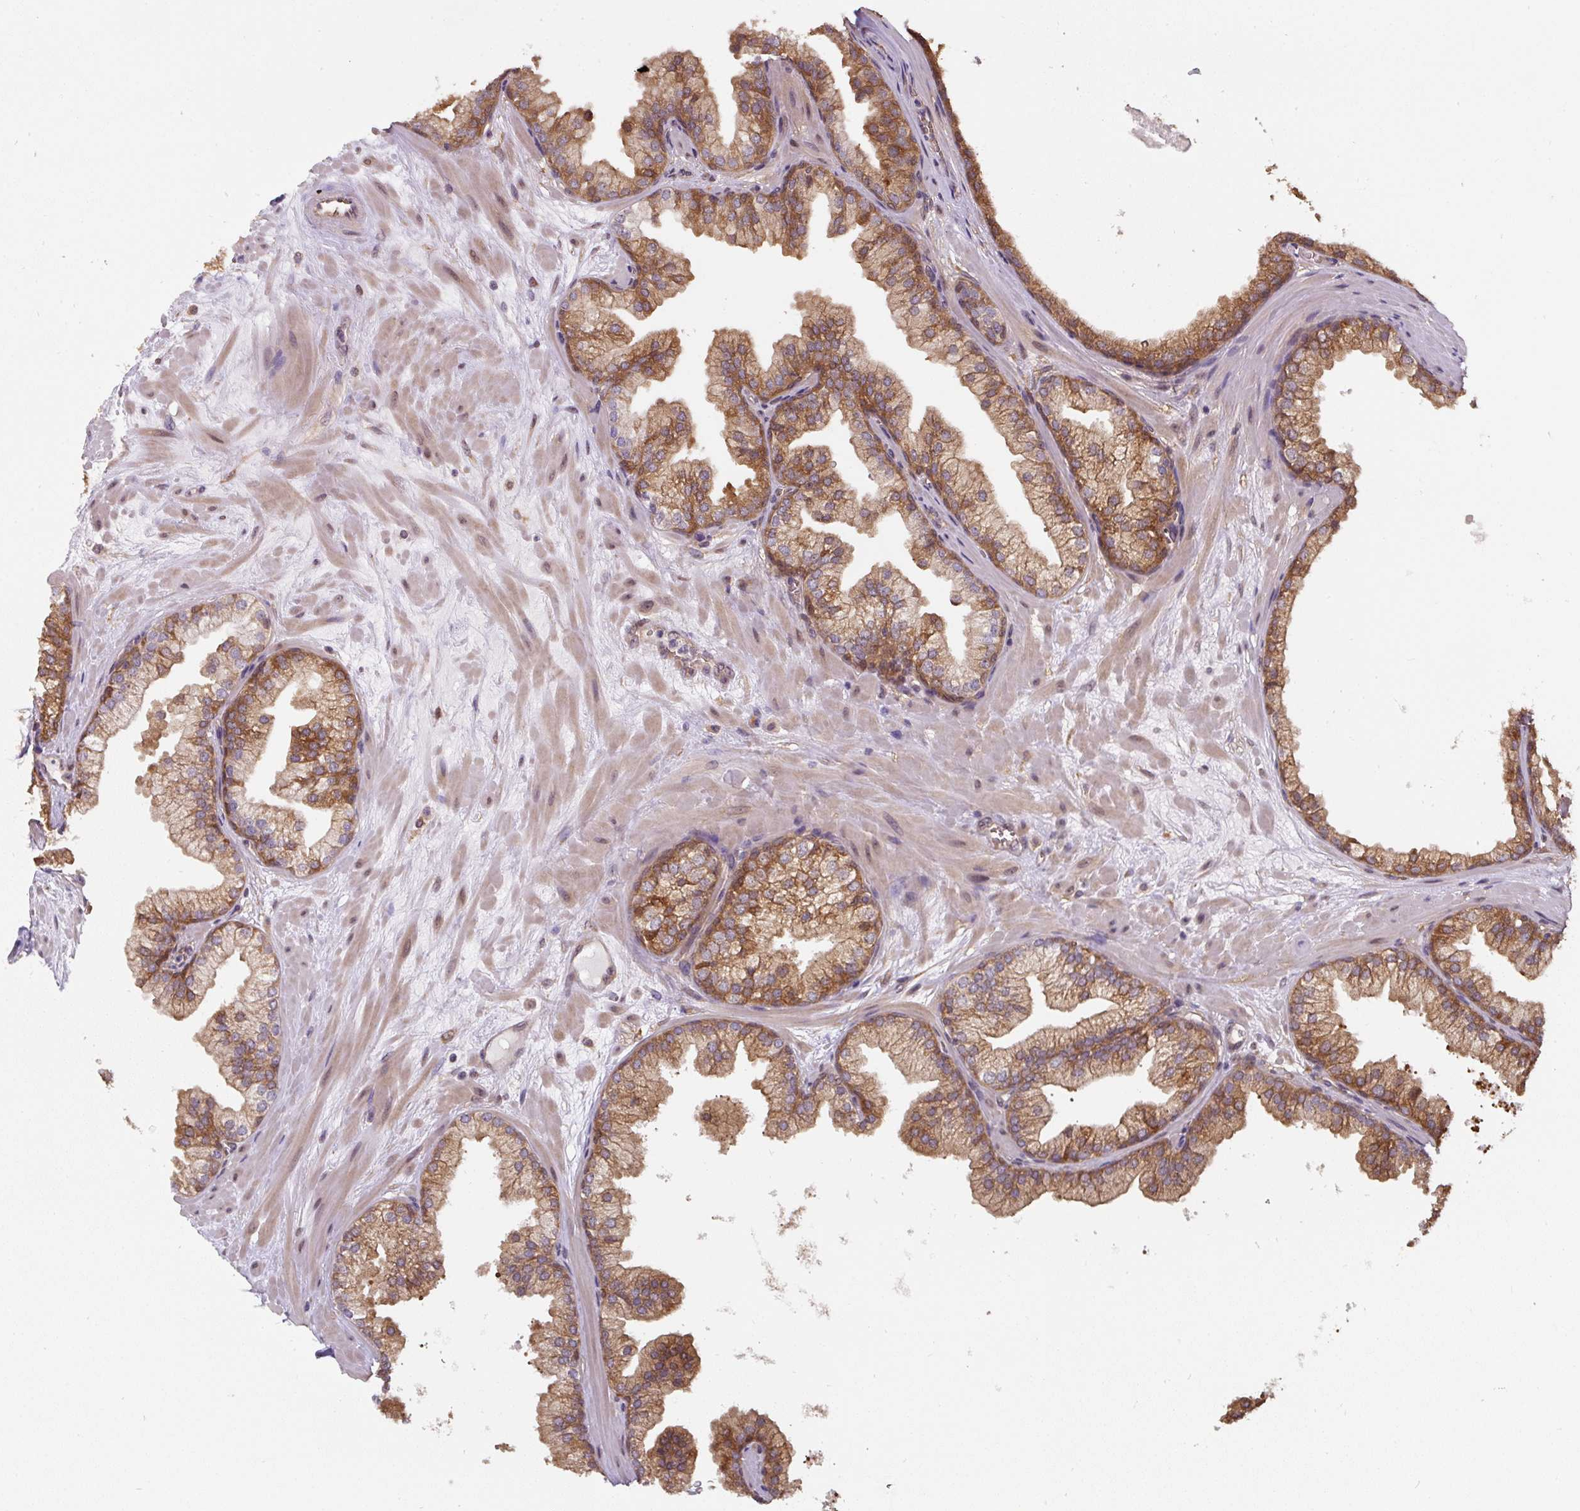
{"staining": {"intensity": "strong", "quantity": ">75%", "location": "cytoplasmic/membranous"}, "tissue": "prostate", "cell_type": "Glandular cells", "image_type": "normal", "snomed": [{"axis": "morphology", "description": "Normal tissue, NOS"}, {"axis": "topography", "description": "Prostate"}, {"axis": "topography", "description": "Peripheral nerve tissue"}], "caption": "A high amount of strong cytoplasmic/membranous positivity is seen in approximately >75% of glandular cells in unremarkable prostate. (Brightfield microscopy of DAB IHC at high magnification).", "gene": "ST13", "patient": {"sex": "male", "age": 61}}